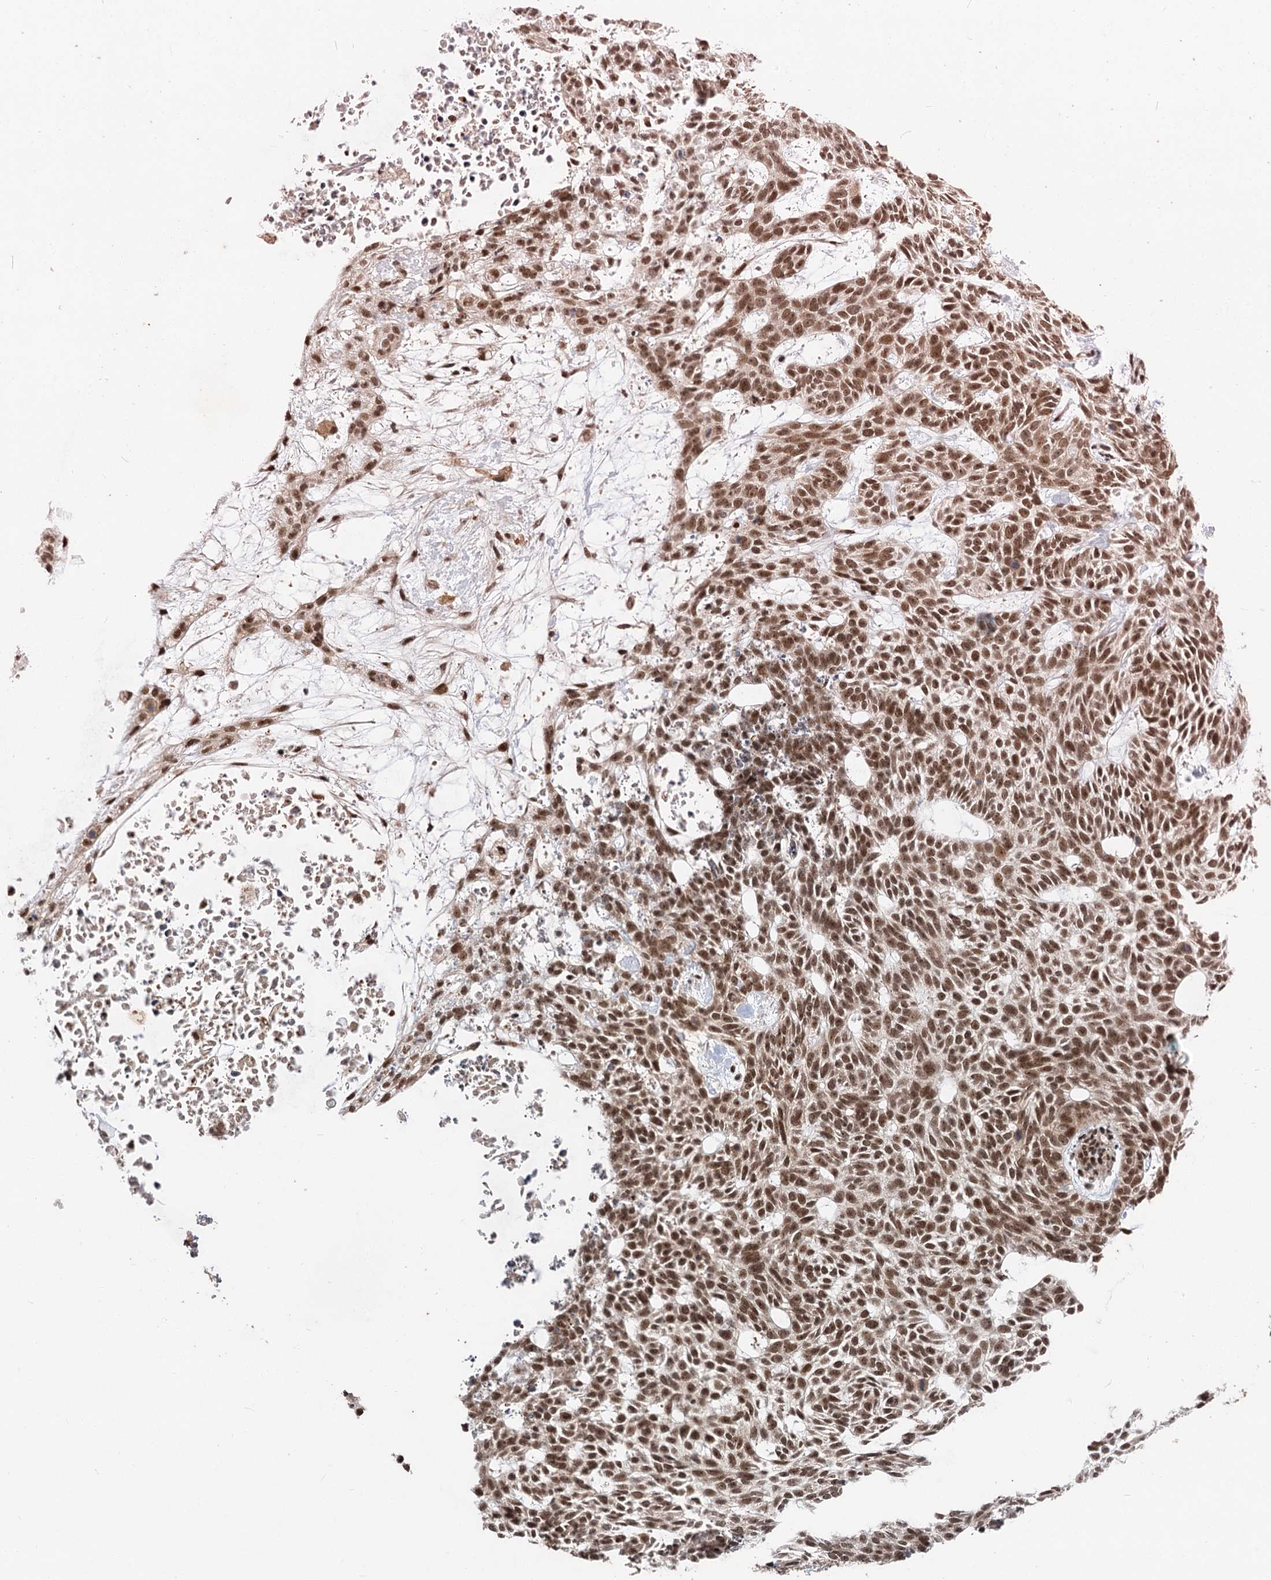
{"staining": {"intensity": "moderate", "quantity": ">75%", "location": "nuclear"}, "tissue": "skin cancer", "cell_type": "Tumor cells", "image_type": "cancer", "snomed": [{"axis": "morphology", "description": "Basal cell carcinoma"}, {"axis": "topography", "description": "Skin"}], "caption": "Skin basal cell carcinoma stained with IHC reveals moderate nuclear positivity in approximately >75% of tumor cells.", "gene": "MAML1", "patient": {"sex": "male", "age": 75}}